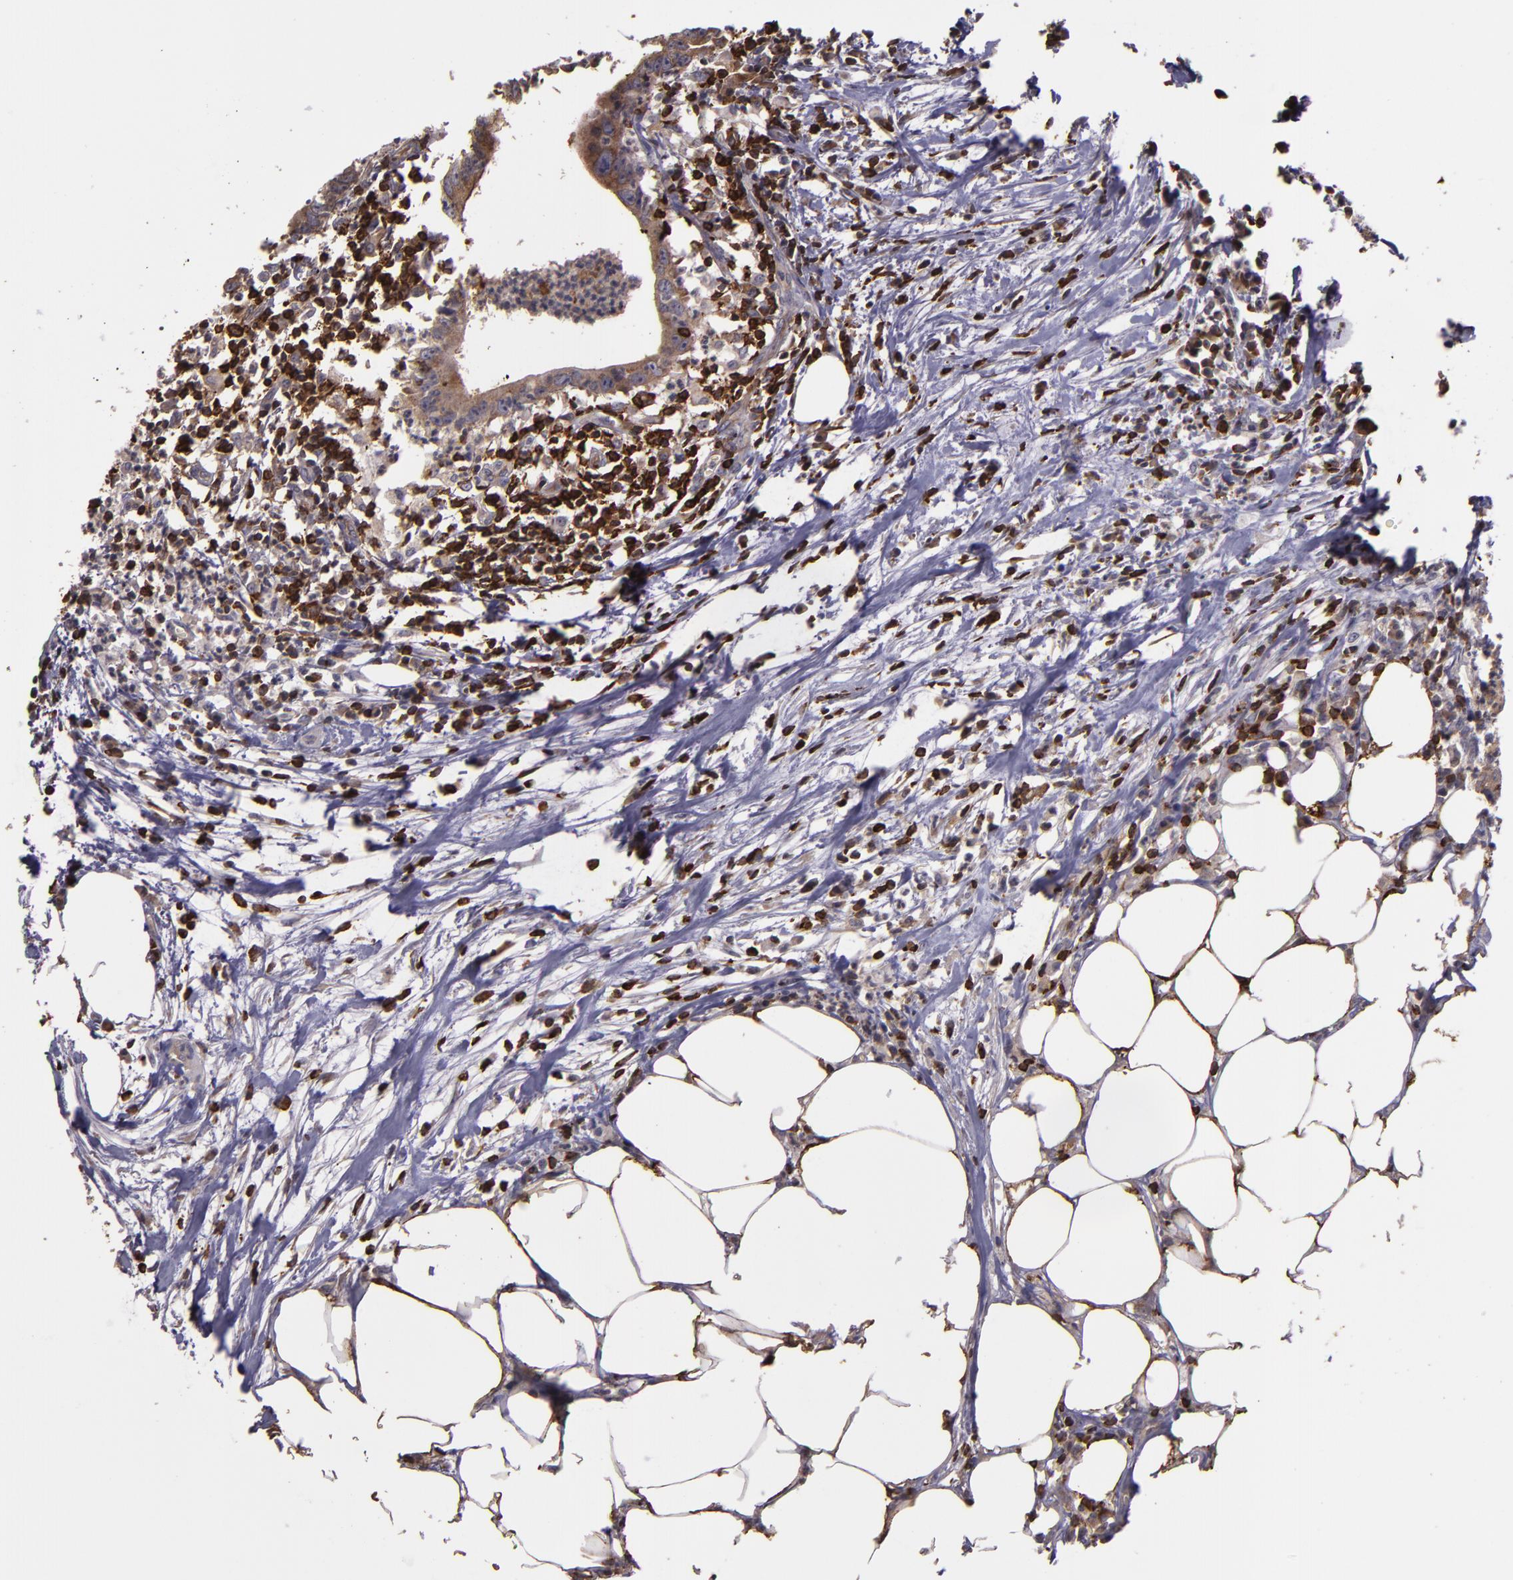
{"staining": {"intensity": "moderate", "quantity": ">75%", "location": "cytoplasmic/membranous"}, "tissue": "colorectal cancer", "cell_type": "Tumor cells", "image_type": "cancer", "snomed": [{"axis": "morphology", "description": "Adenocarcinoma, NOS"}, {"axis": "topography", "description": "Colon"}], "caption": "A high-resolution image shows immunohistochemistry staining of colorectal cancer, which demonstrates moderate cytoplasmic/membranous expression in approximately >75% of tumor cells.", "gene": "SLC9A3R1", "patient": {"sex": "male", "age": 55}}